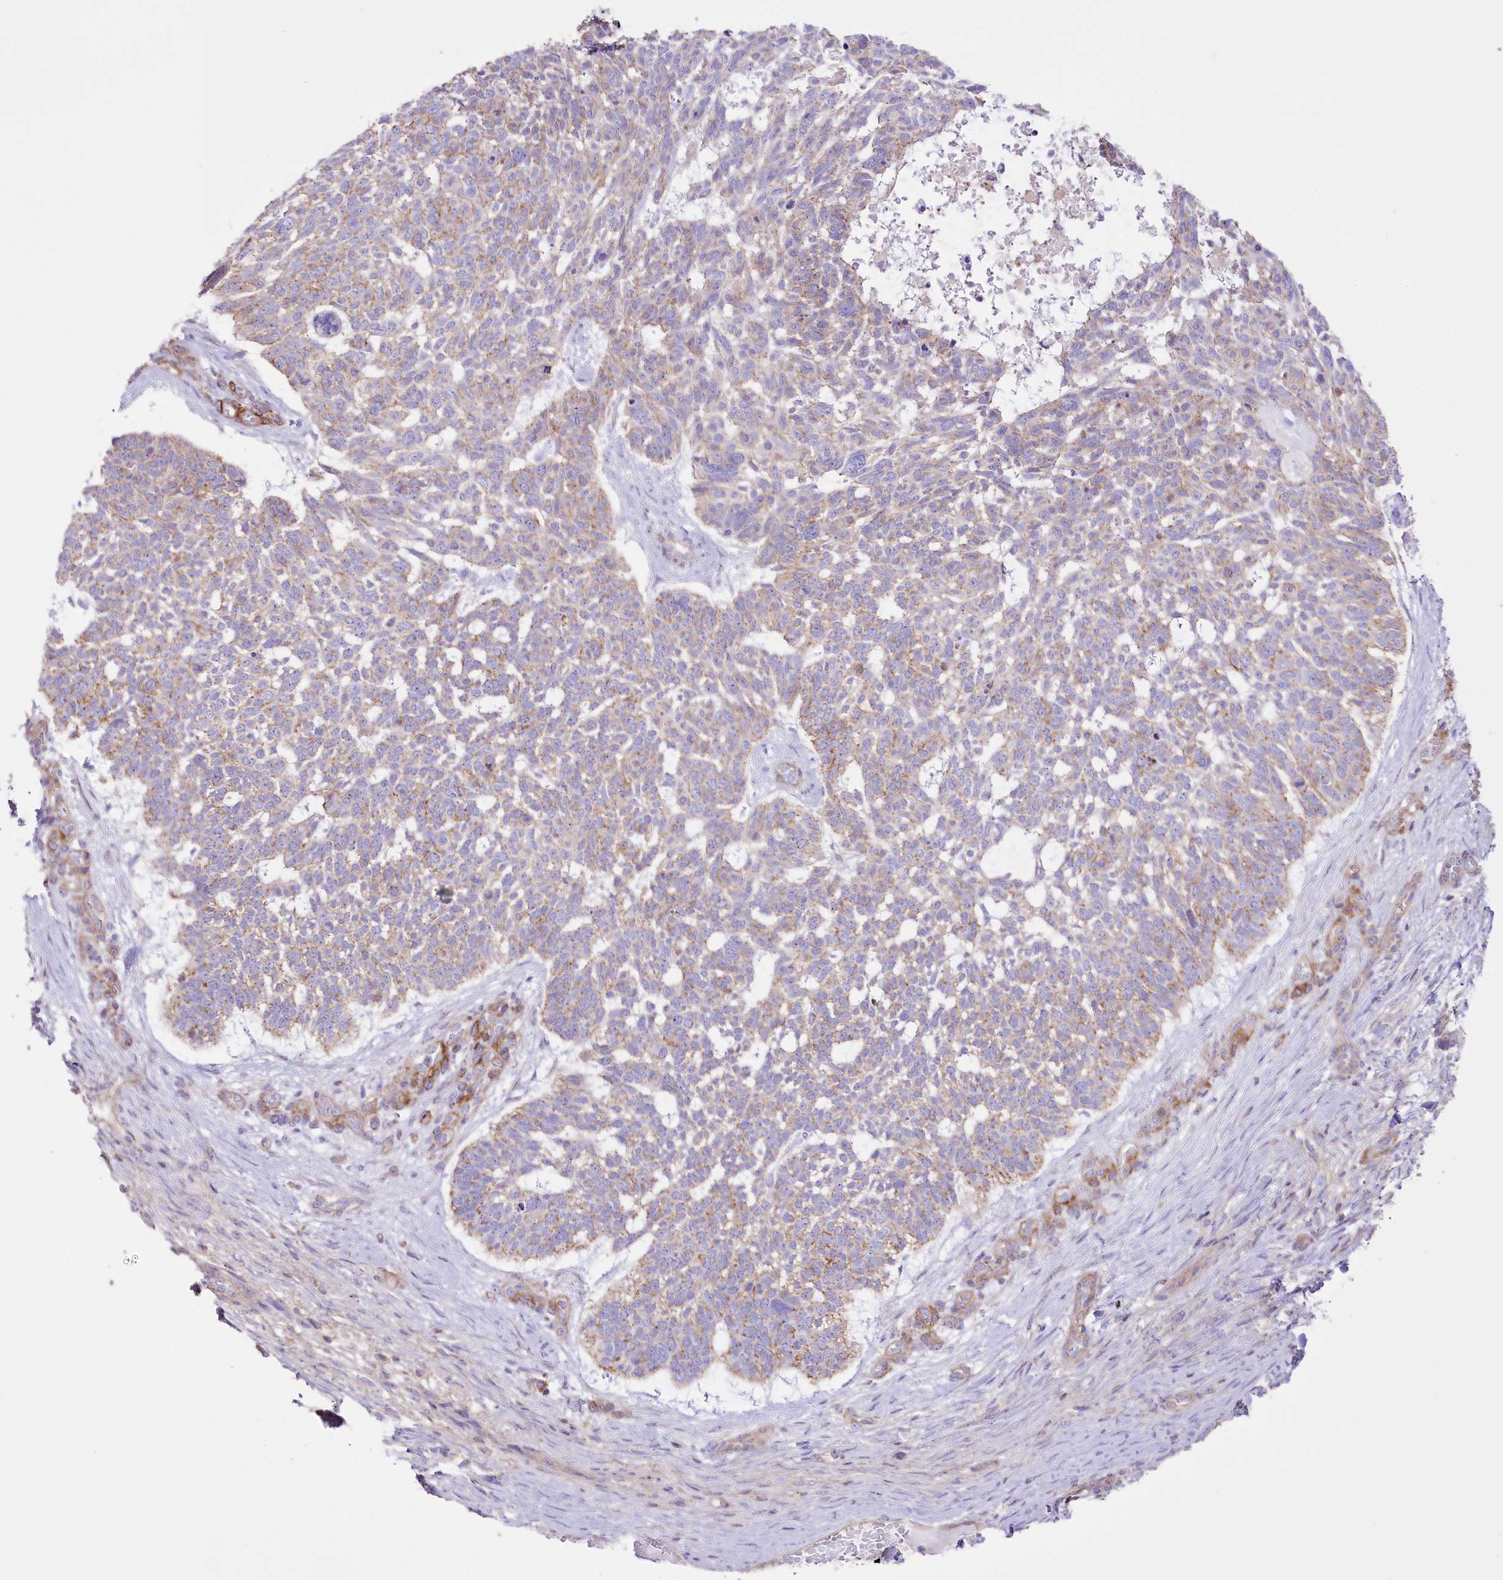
{"staining": {"intensity": "weak", "quantity": "25%-75%", "location": "cytoplasmic/membranous"}, "tissue": "skin cancer", "cell_type": "Tumor cells", "image_type": "cancer", "snomed": [{"axis": "morphology", "description": "Basal cell carcinoma"}, {"axis": "topography", "description": "Skin"}], "caption": "Brown immunohistochemical staining in basal cell carcinoma (skin) demonstrates weak cytoplasmic/membranous expression in about 25%-75% of tumor cells.", "gene": "FAM216A", "patient": {"sex": "male", "age": 88}}